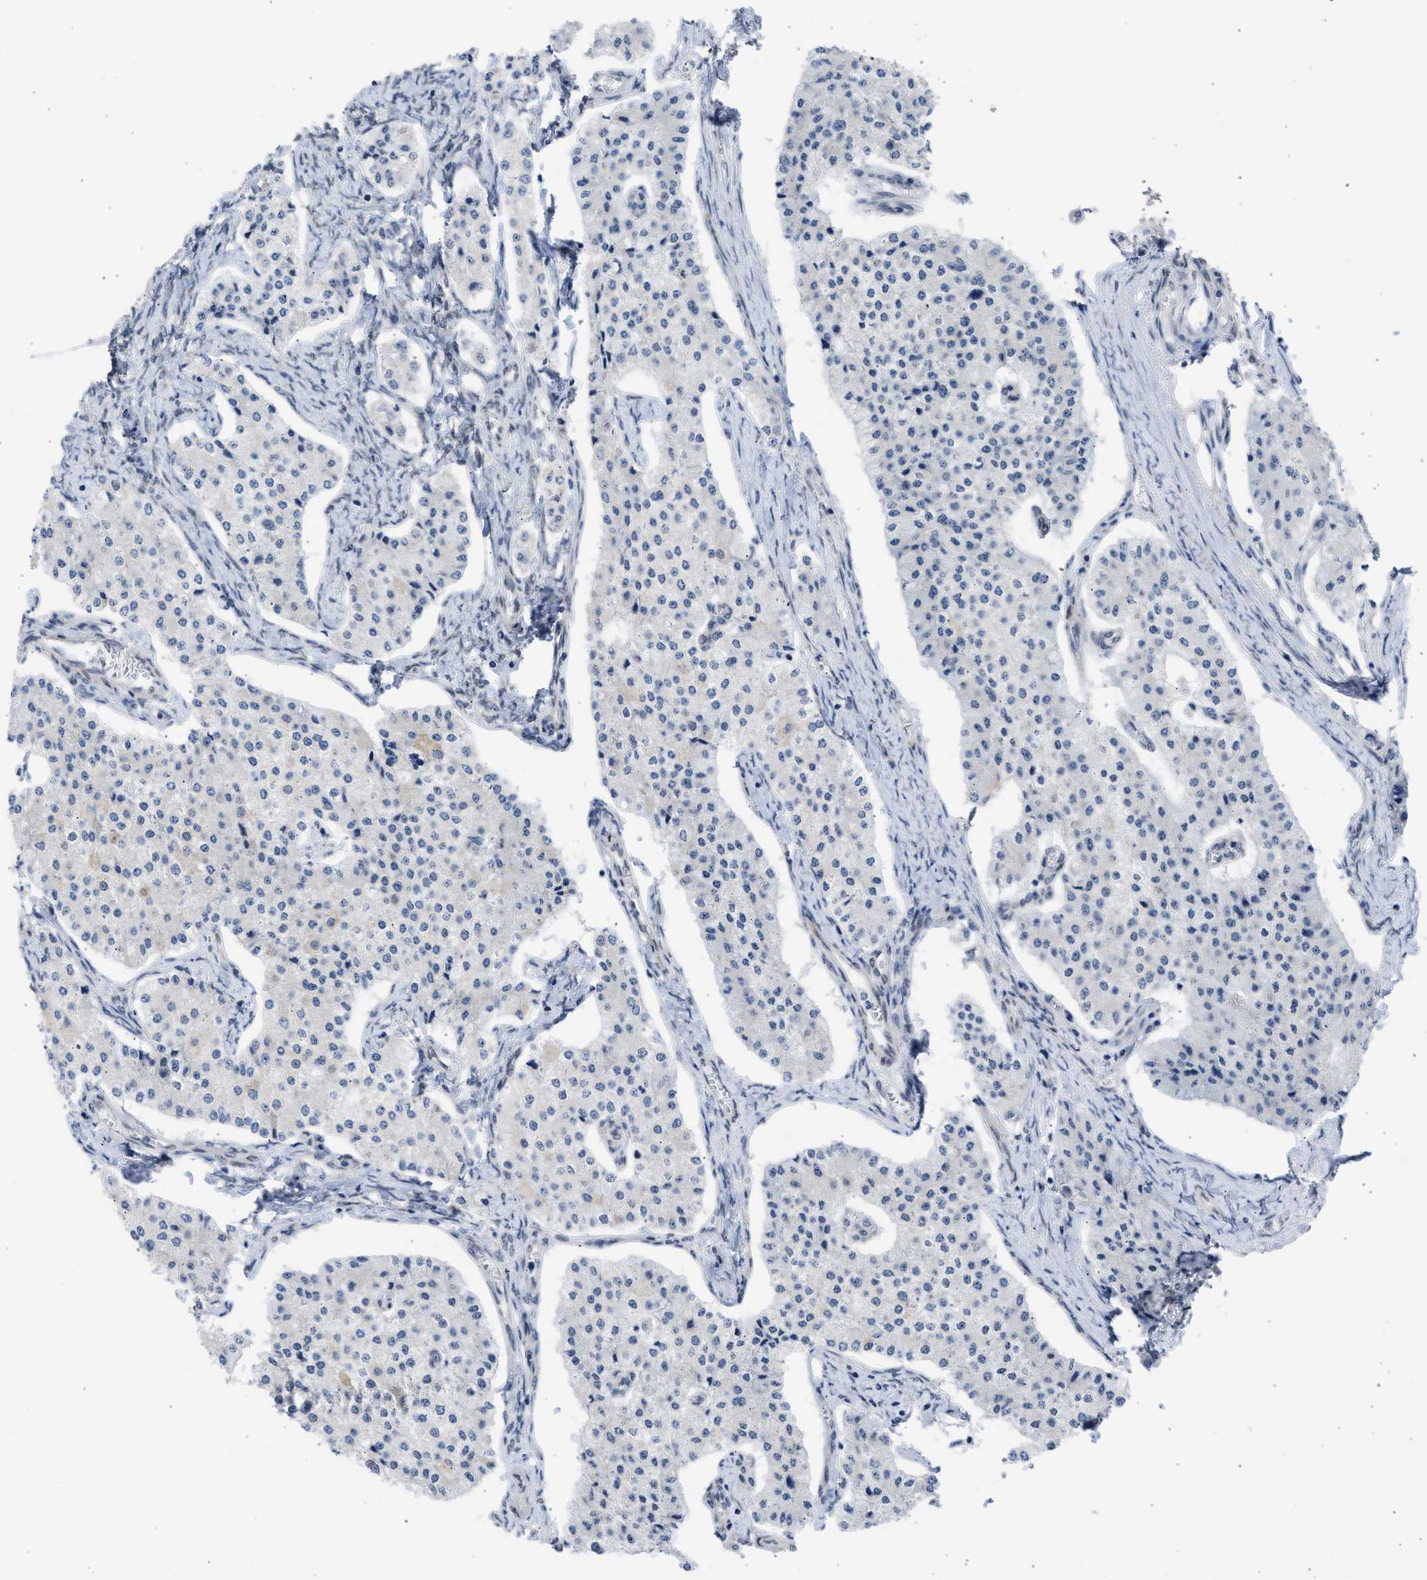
{"staining": {"intensity": "negative", "quantity": "none", "location": "none"}, "tissue": "carcinoid", "cell_type": "Tumor cells", "image_type": "cancer", "snomed": [{"axis": "morphology", "description": "Carcinoid, malignant, NOS"}, {"axis": "topography", "description": "Colon"}], "caption": "High power microscopy micrograph of an IHC image of carcinoid, revealing no significant expression in tumor cells.", "gene": "NUP35", "patient": {"sex": "female", "age": 52}}